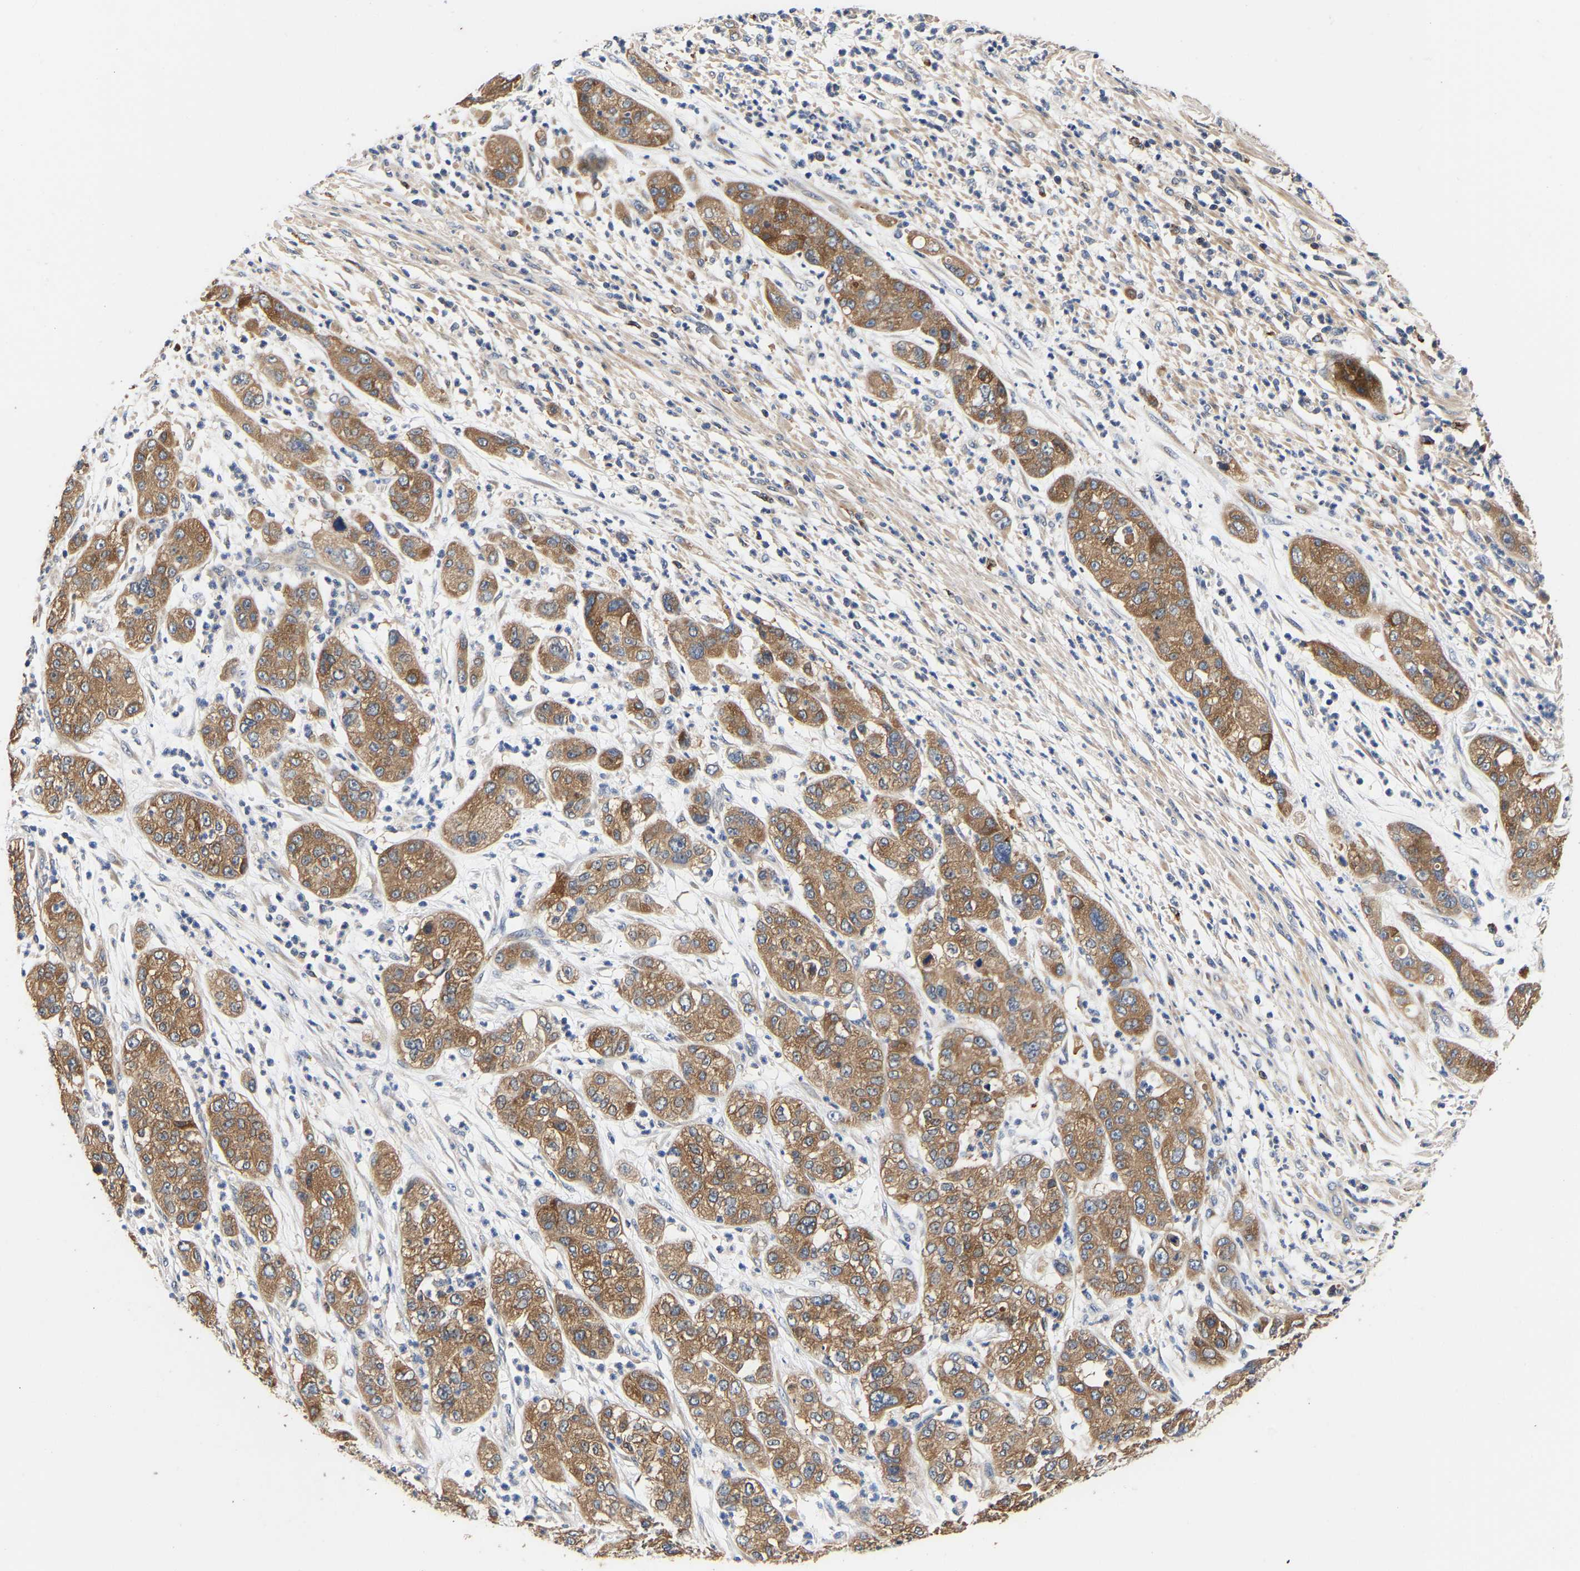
{"staining": {"intensity": "moderate", "quantity": ">75%", "location": "cytoplasmic/membranous"}, "tissue": "pancreatic cancer", "cell_type": "Tumor cells", "image_type": "cancer", "snomed": [{"axis": "morphology", "description": "Adenocarcinoma, NOS"}, {"axis": "topography", "description": "Pancreas"}], "caption": "The photomicrograph shows immunohistochemical staining of pancreatic cancer. There is moderate cytoplasmic/membranous staining is seen in approximately >75% of tumor cells.", "gene": "LRBA", "patient": {"sex": "female", "age": 78}}